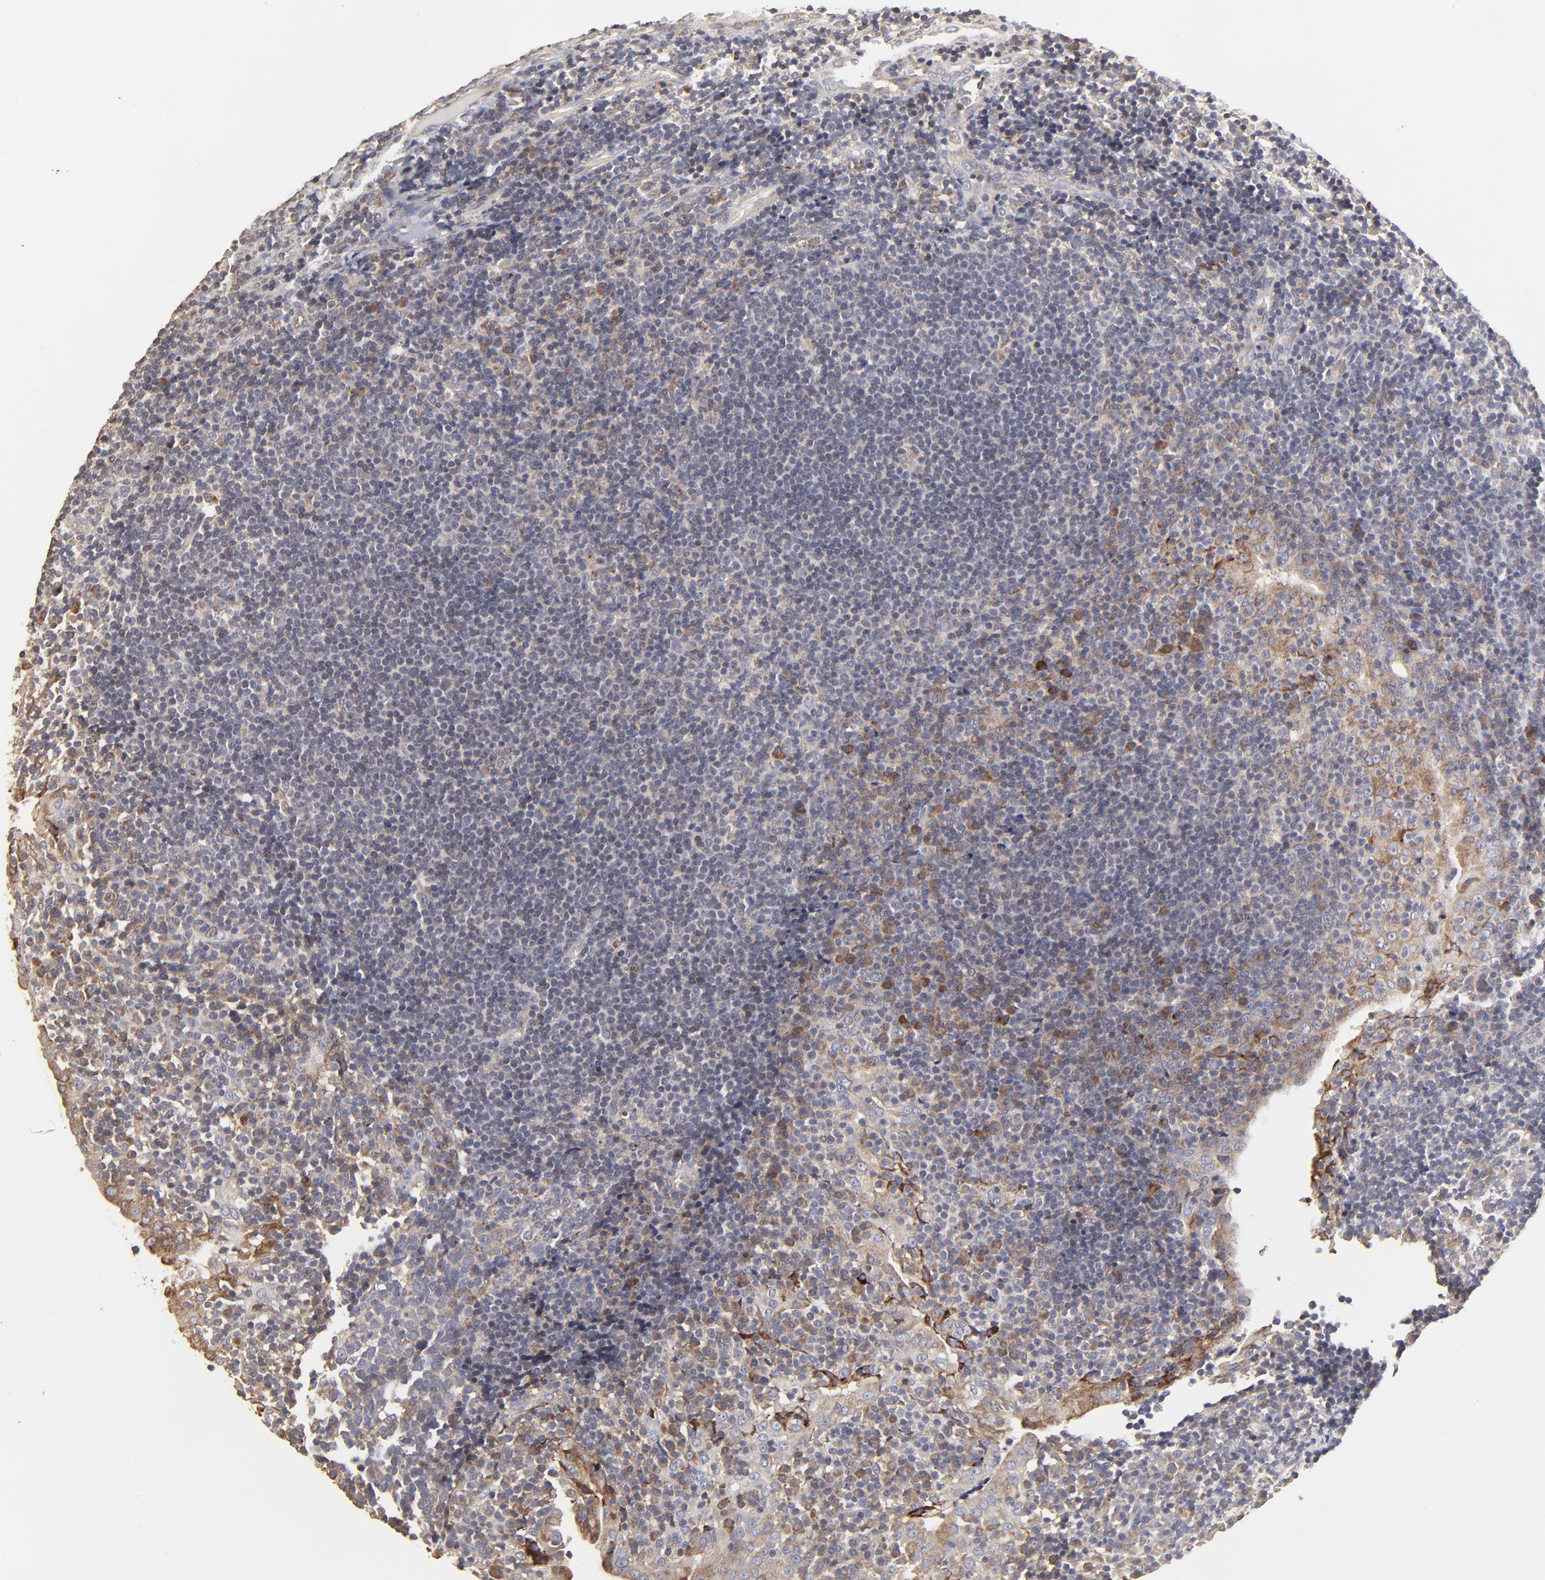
{"staining": {"intensity": "moderate", "quantity": ">75%", "location": "cytoplasmic/membranous"}, "tissue": "tonsil", "cell_type": "Germinal center cells", "image_type": "normal", "snomed": [{"axis": "morphology", "description": "Normal tissue, NOS"}, {"axis": "topography", "description": "Tonsil"}], "caption": "Moderate cytoplasmic/membranous positivity for a protein is present in approximately >75% of germinal center cells of normal tonsil using IHC.", "gene": "ELP2", "patient": {"sex": "female", "age": 40}}